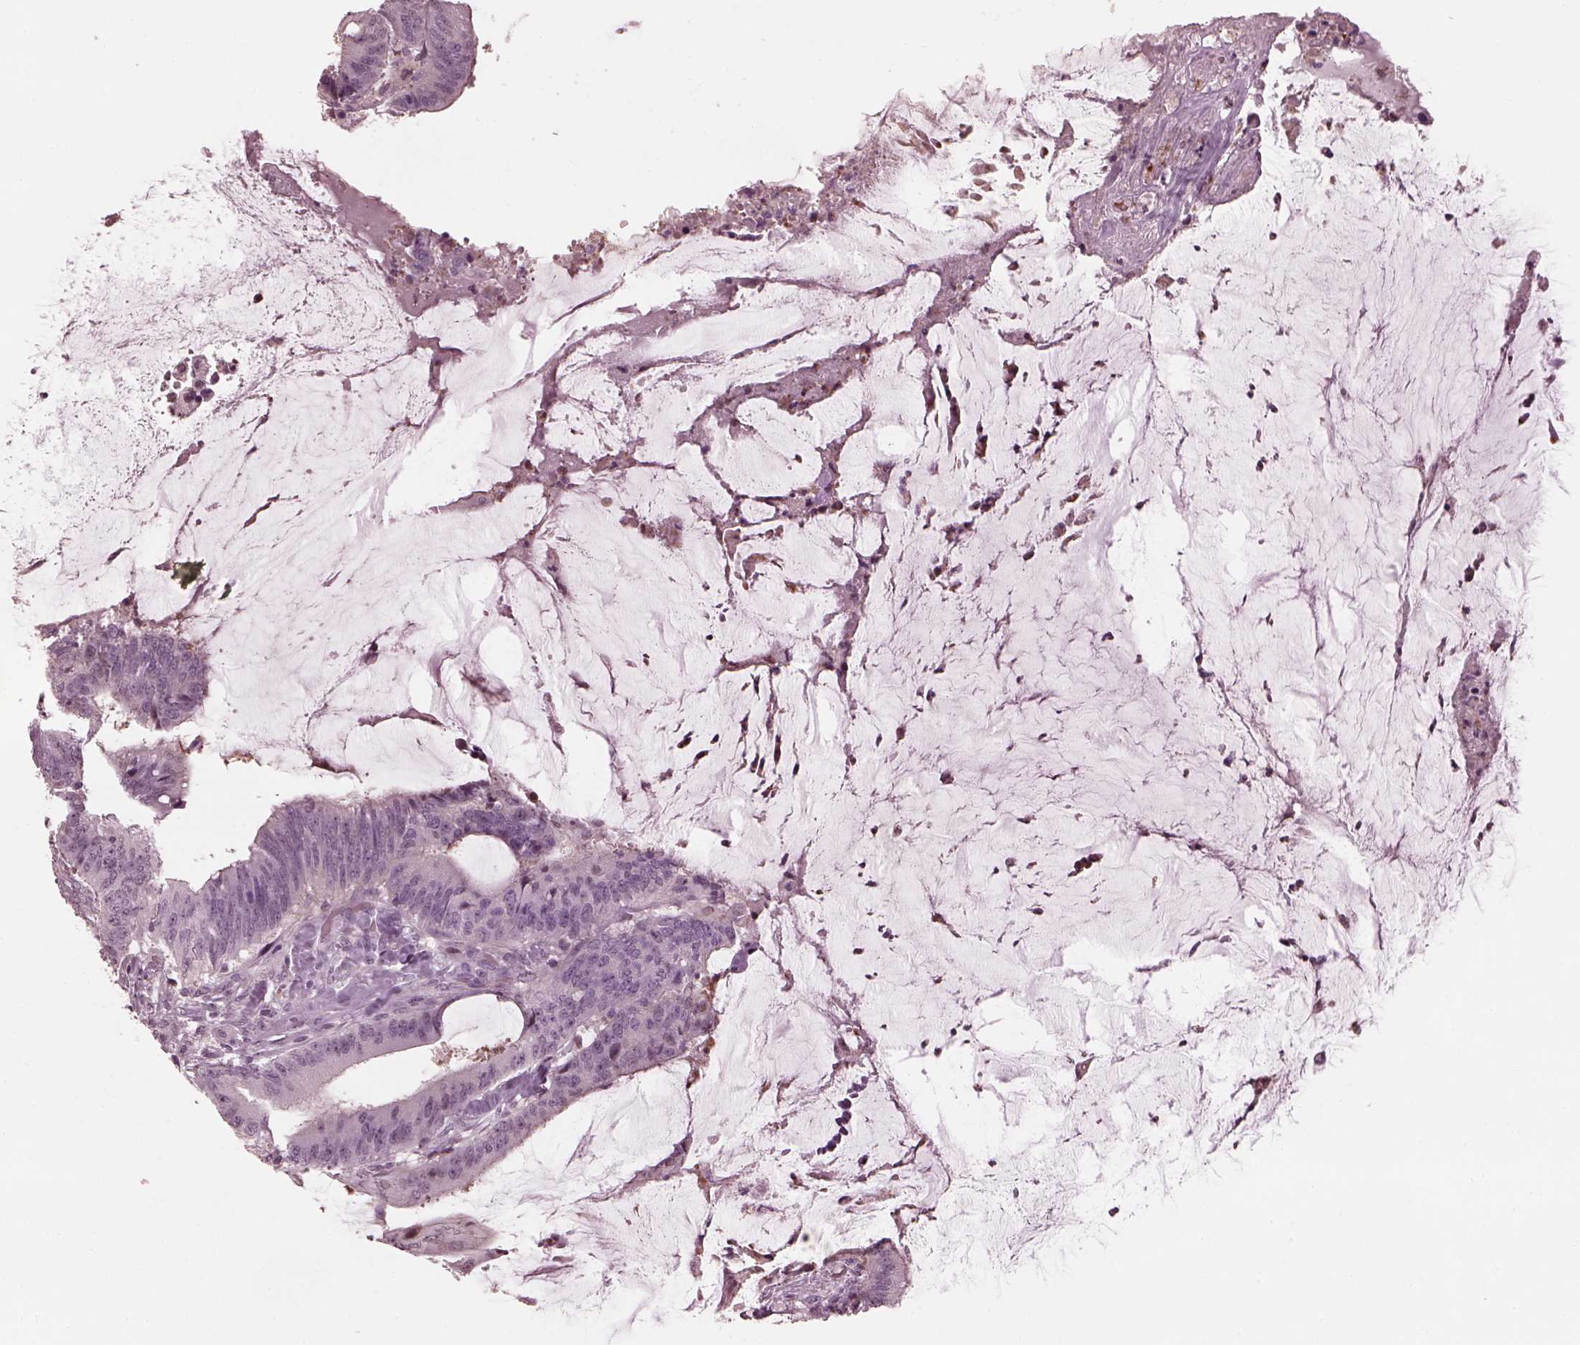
{"staining": {"intensity": "negative", "quantity": "none", "location": "none"}, "tissue": "colorectal cancer", "cell_type": "Tumor cells", "image_type": "cancer", "snomed": [{"axis": "morphology", "description": "Adenocarcinoma, NOS"}, {"axis": "topography", "description": "Colon"}], "caption": "IHC of adenocarcinoma (colorectal) displays no expression in tumor cells.", "gene": "BFSP1", "patient": {"sex": "female", "age": 43}}